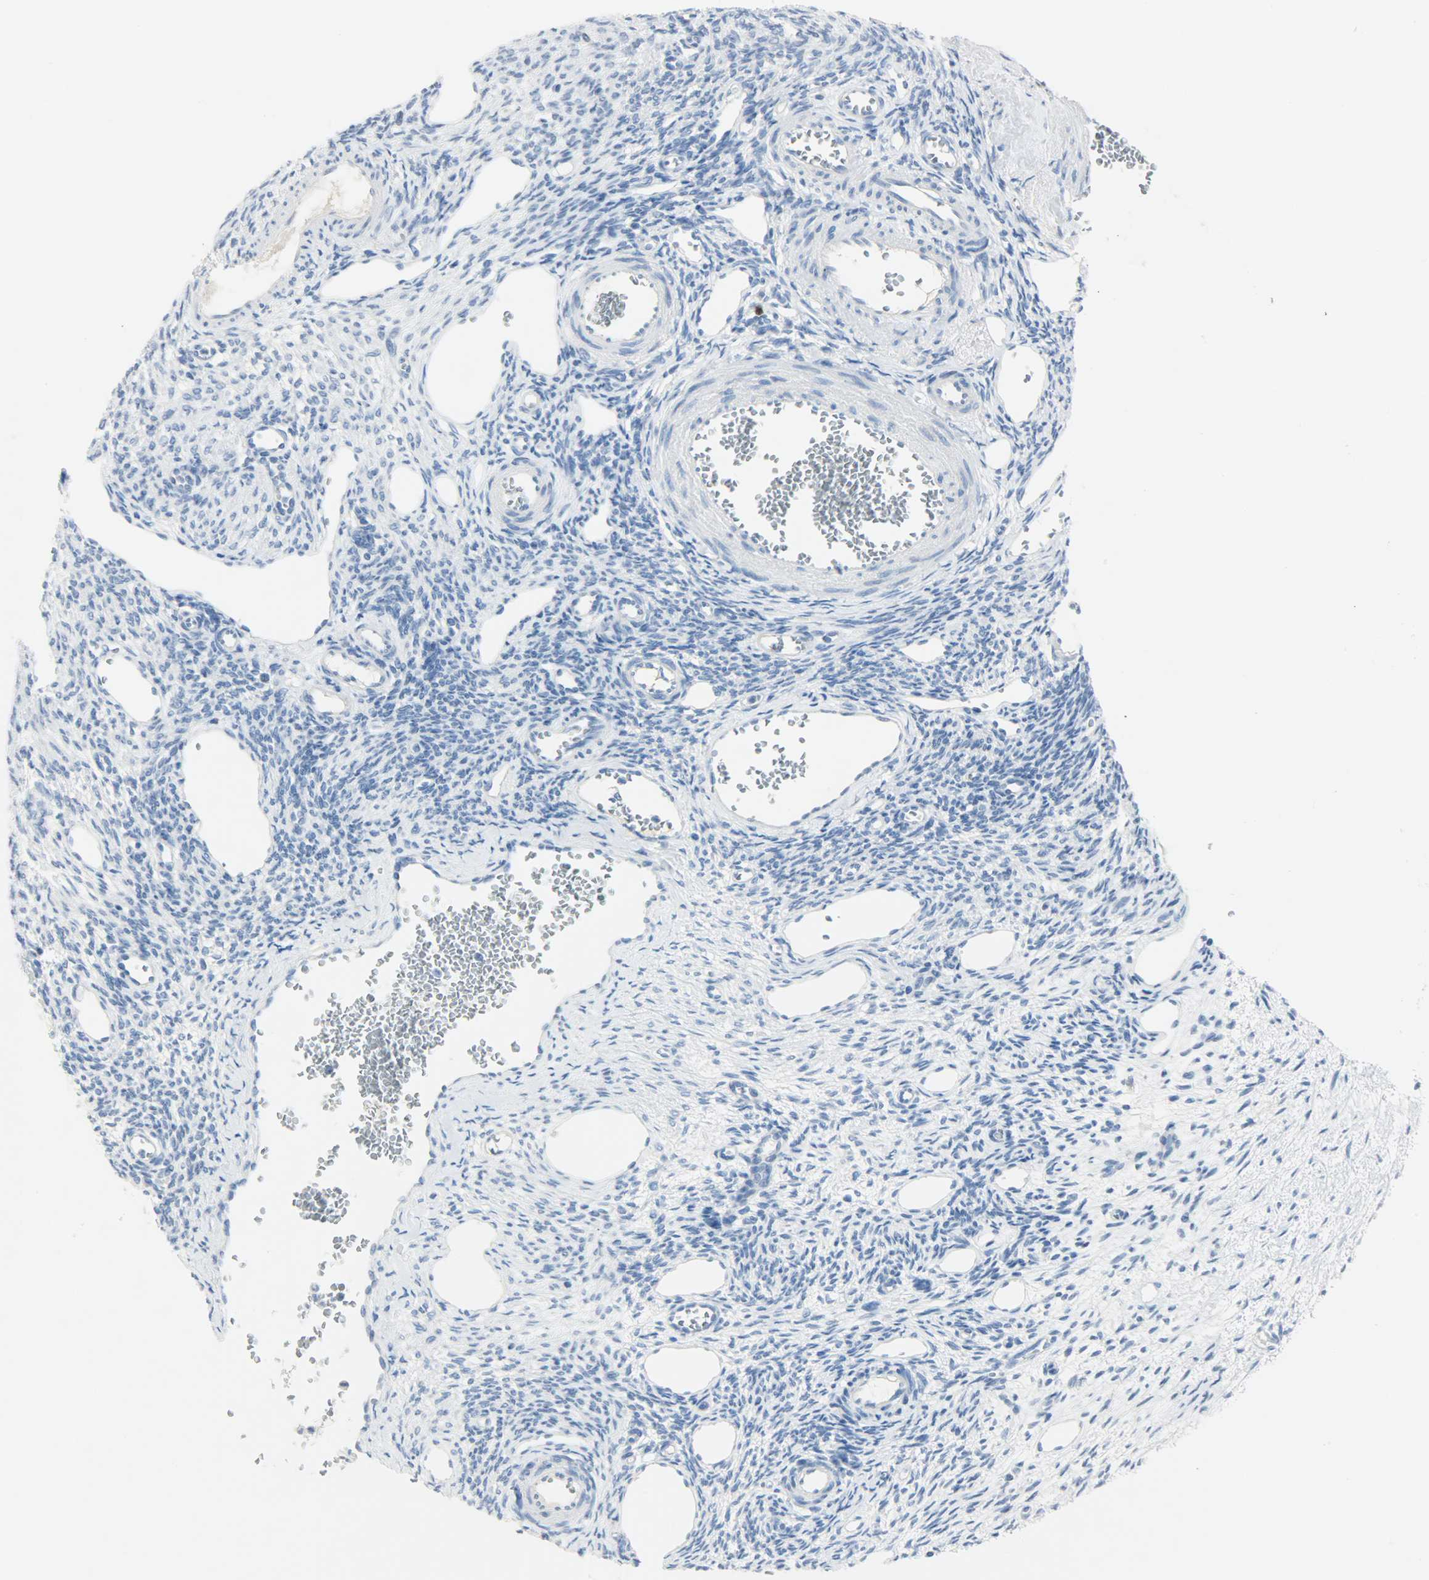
{"staining": {"intensity": "negative", "quantity": "none", "location": "none"}, "tissue": "ovary", "cell_type": "Ovarian stroma cells", "image_type": "normal", "snomed": [{"axis": "morphology", "description": "Normal tissue, NOS"}, {"axis": "topography", "description": "Ovary"}], "caption": "Ovarian stroma cells are negative for protein expression in benign human ovary. (Brightfield microscopy of DAB immunohistochemistry at high magnification).", "gene": "HELLS", "patient": {"sex": "female", "age": 33}}